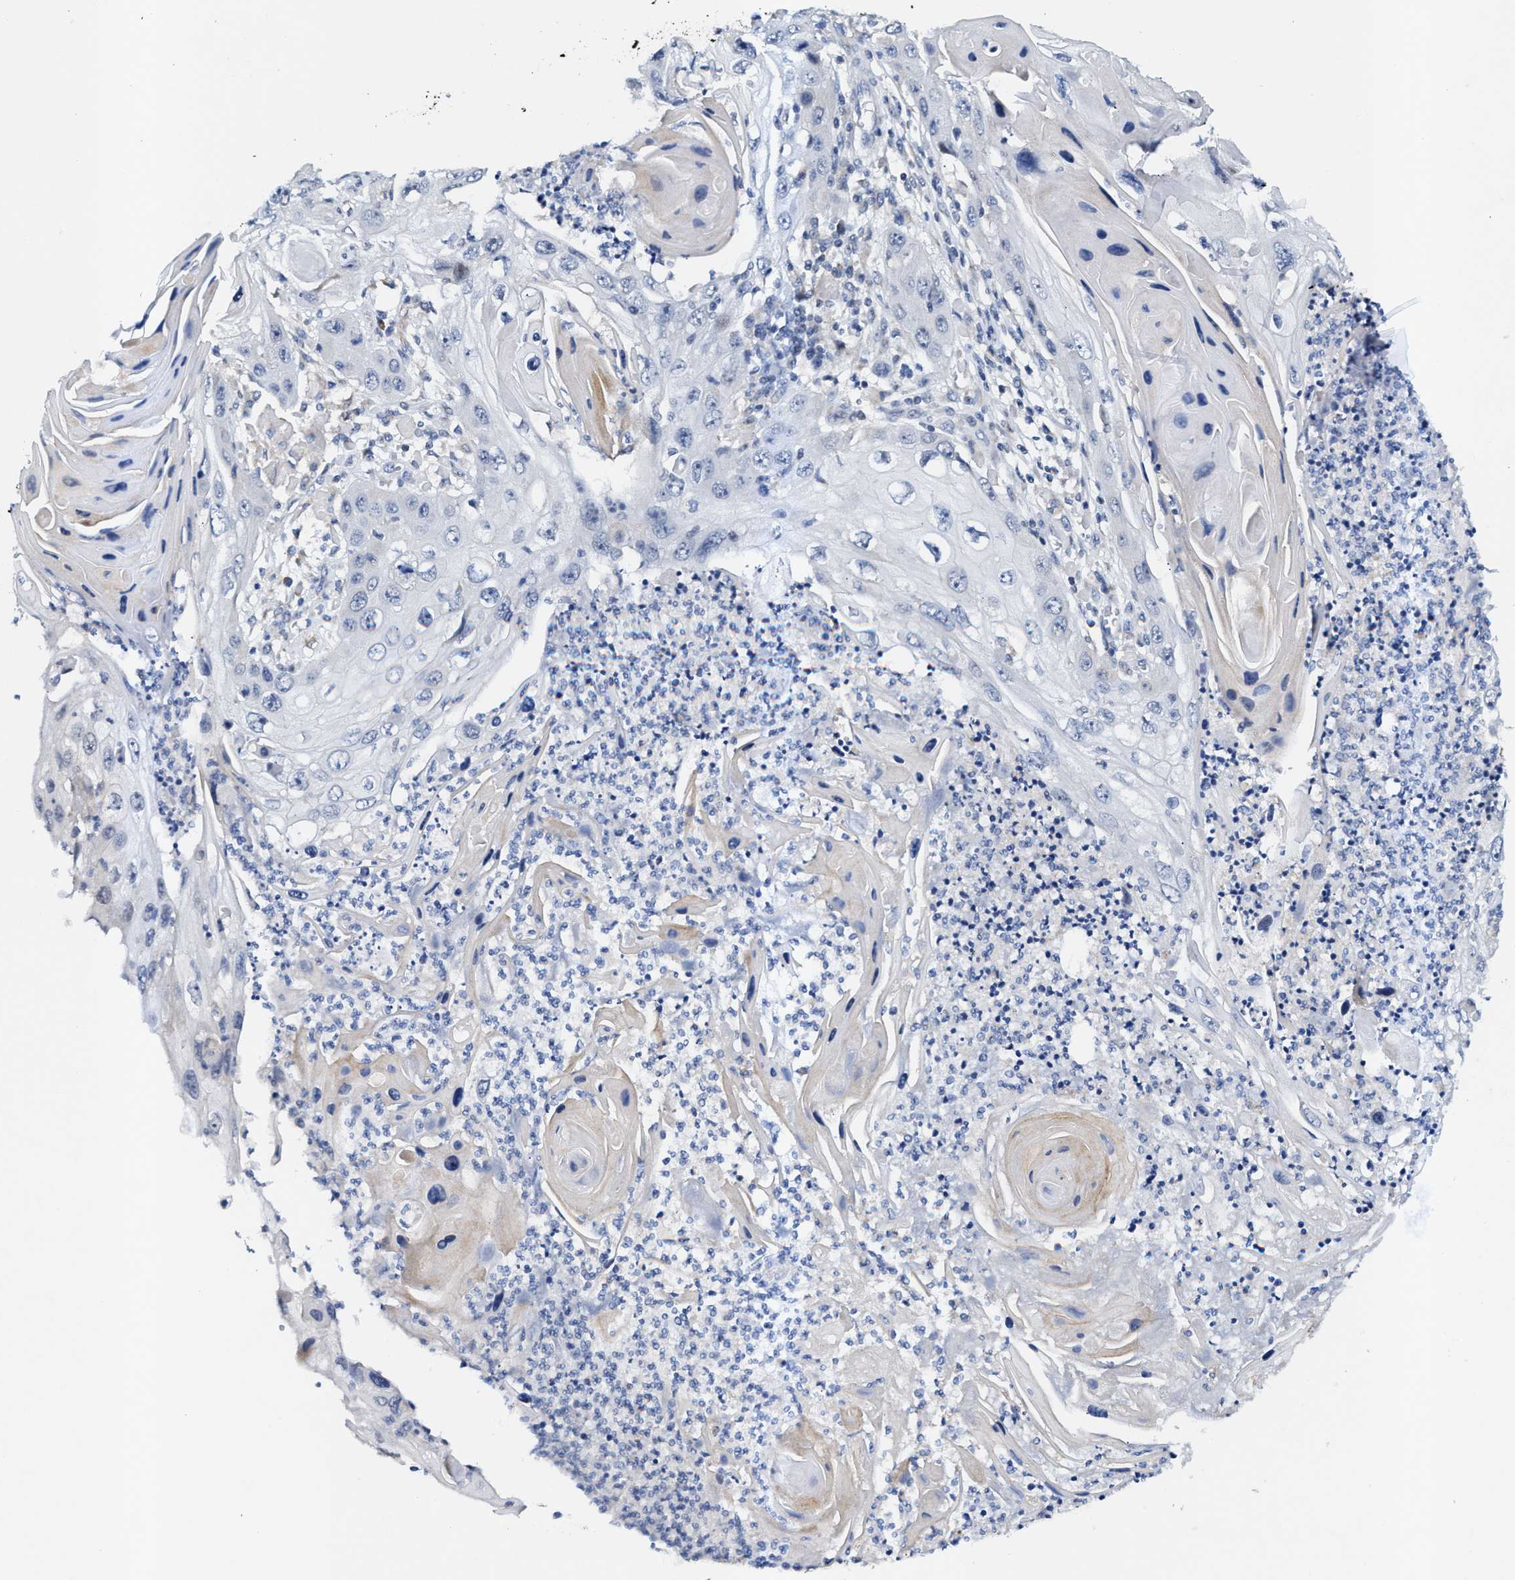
{"staining": {"intensity": "negative", "quantity": "none", "location": "none"}, "tissue": "skin cancer", "cell_type": "Tumor cells", "image_type": "cancer", "snomed": [{"axis": "morphology", "description": "Squamous cell carcinoma, NOS"}, {"axis": "topography", "description": "Skin"}], "caption": "A histopathology image of human skin cancer (squamous cell carcinoma) is negative for staining in tumor cells.", "gene": "JAG1", "patient": {"sex": "male", "age": 55}}